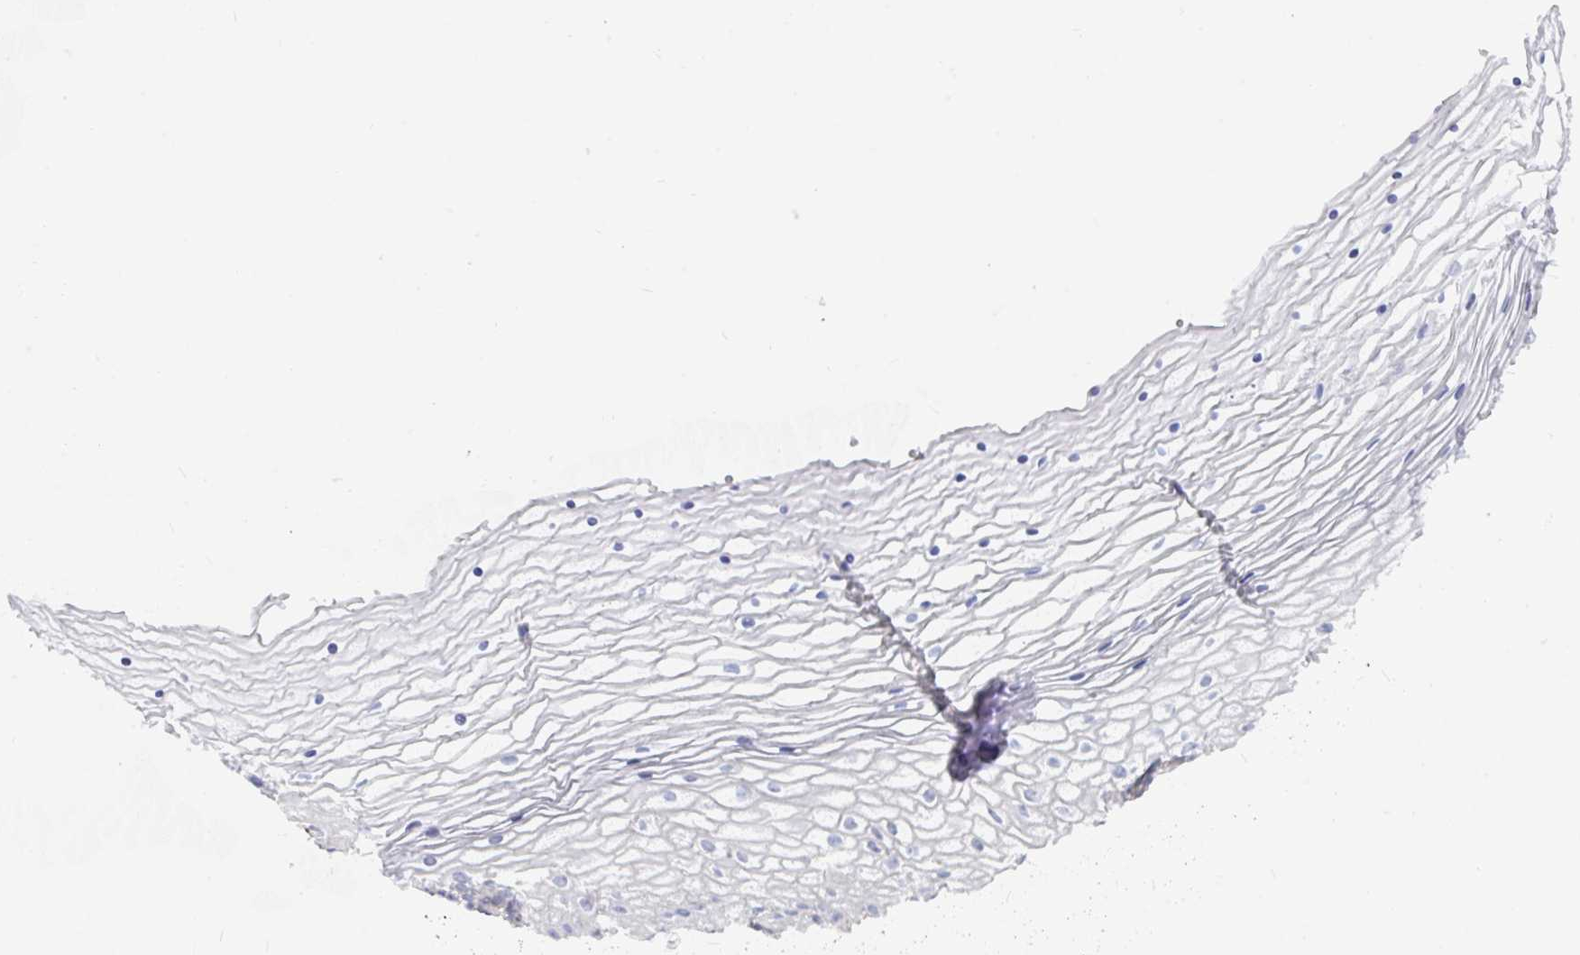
{"staining": {"intensity": "moderate", "quantity": "25%-75%", "location": "cytoplasmic/membranous"}, "tissue": "vagina", "cell_type": "Squamous epithelial cells", "image_type": "normal", "snomed": [{"axis": "morphology", "description": "Normal tissue, NOS"}, {"axis": "topography", "description": "Vagina"}], "caption": "Protein expression analysis of benign human vagina reveals moderate cytoplasmic/membranous staining in about 25%-75% of squamous epithelial cells. (Brightfield microscopy of DAB IHC at high magnification).", "gene": "P2RX3", "patient": {"sex": "female", "age": 56}}